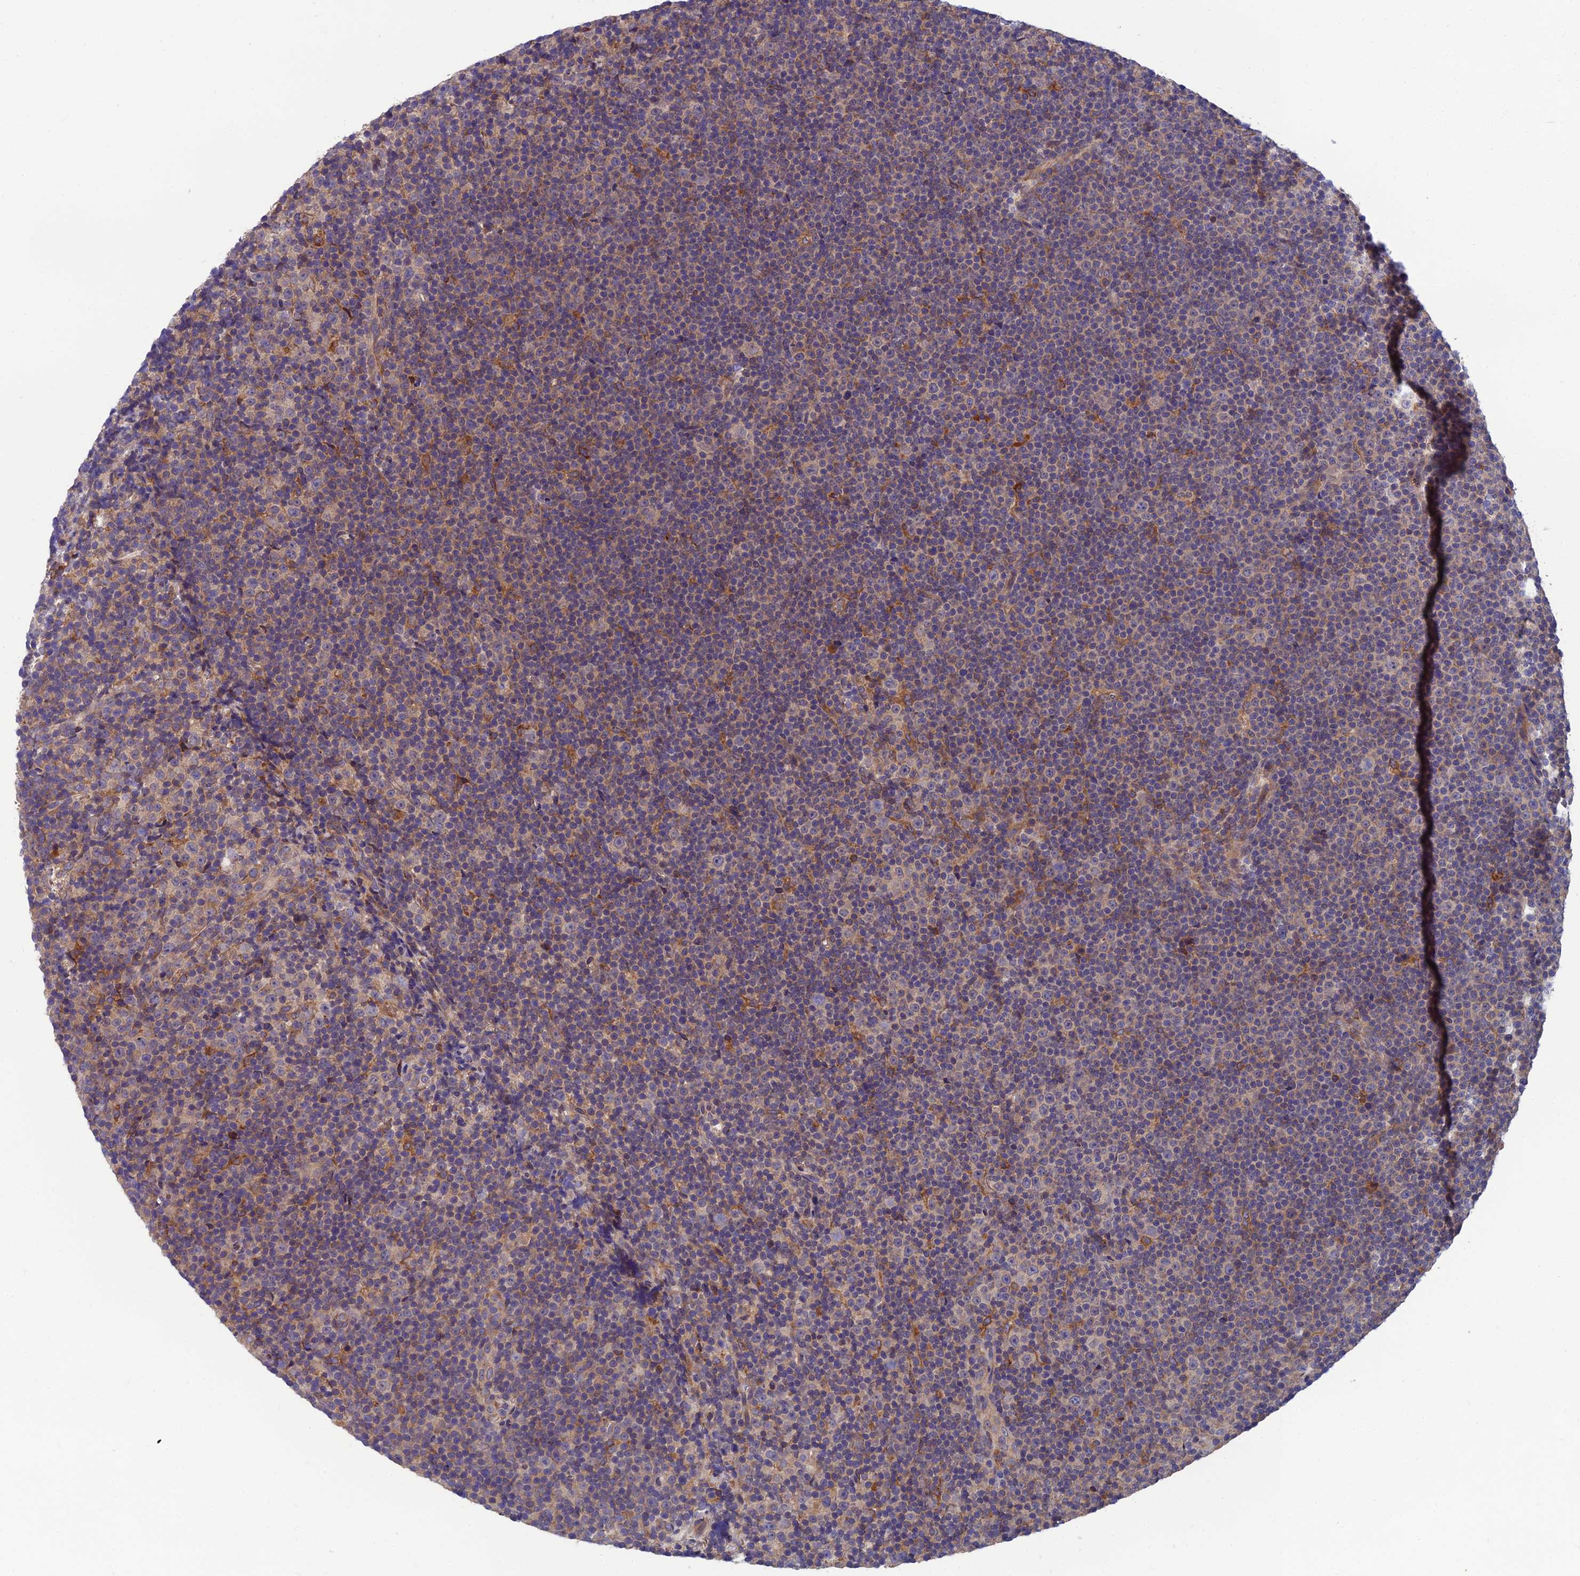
{"staining": {"intensity": "weak", "quantity": "<25%", "location": "cytoplasmic/membranous"}, "tissue": "lymphoma", "cell_type": "Tumor cells", "image_type": "cancer", "snomed": [{"axis": "morphology", "description": "Malignant lymphoma, non-Hodgkin's type, Low grade"}, {"axis": "topography", "description": "Lymph node"}], "caption": "Protein analysis of lymphoma displays no significant positivity in tumor cells. (DAB (3,3'-diaminobenzidine) immunohistochemistry visualized using brightfield microscopy, high magnification).", "gene": "UMAD1", "patient": {"sex": "female", "age": 67}}